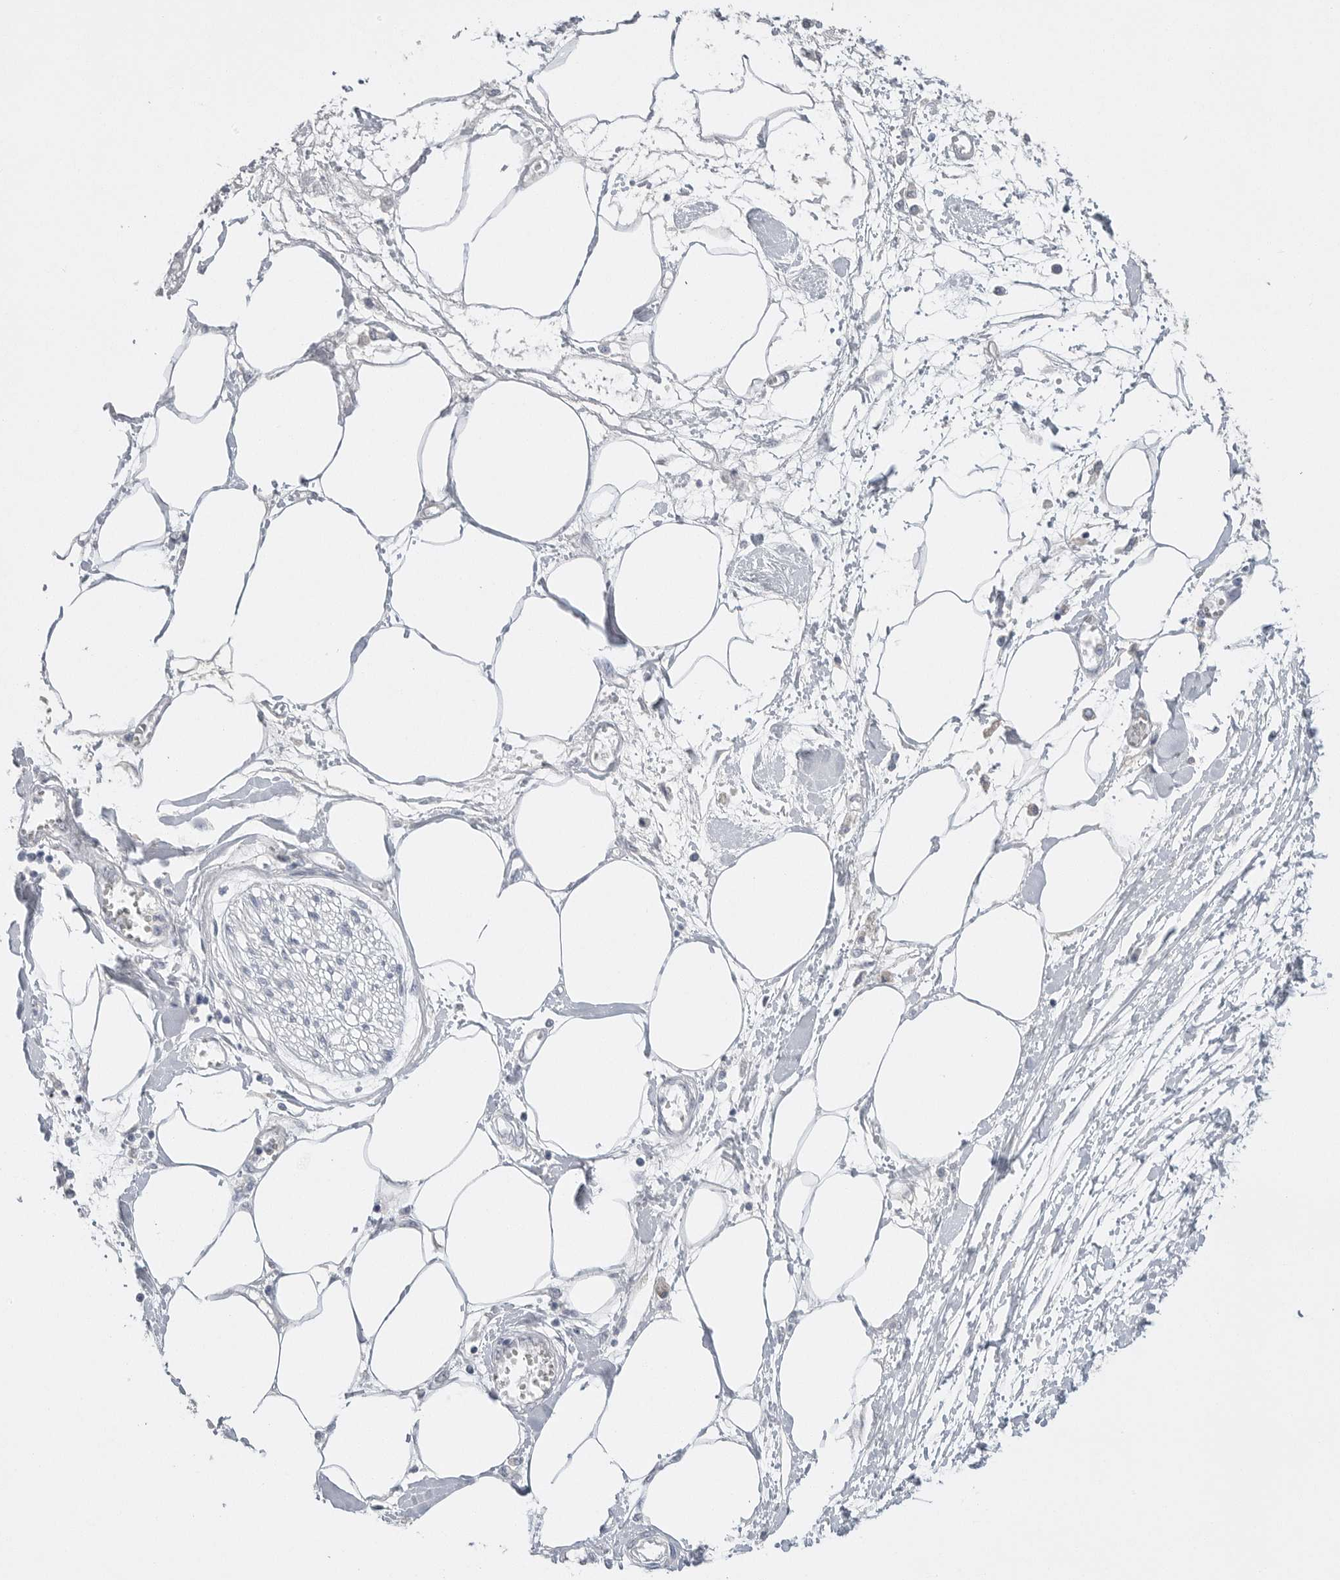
{"staining": {"intensity": "negative", "quantity": "none", "location": "none"}, "tissue": "pancreatic cancer", "cell_type": "Tumor cells", "image_type": "cancer", "snomed": [{"axis": "morphology", "description": "Adenocarcinoma, NOS"}, {"axis": "topography", "description": "Pancreas"}], "caption": "IHC of pancreatic cancer demonstrates no expression in tumor cells.", "gene": "FABP6", "patient": {"sex": "male", "age": 56}}